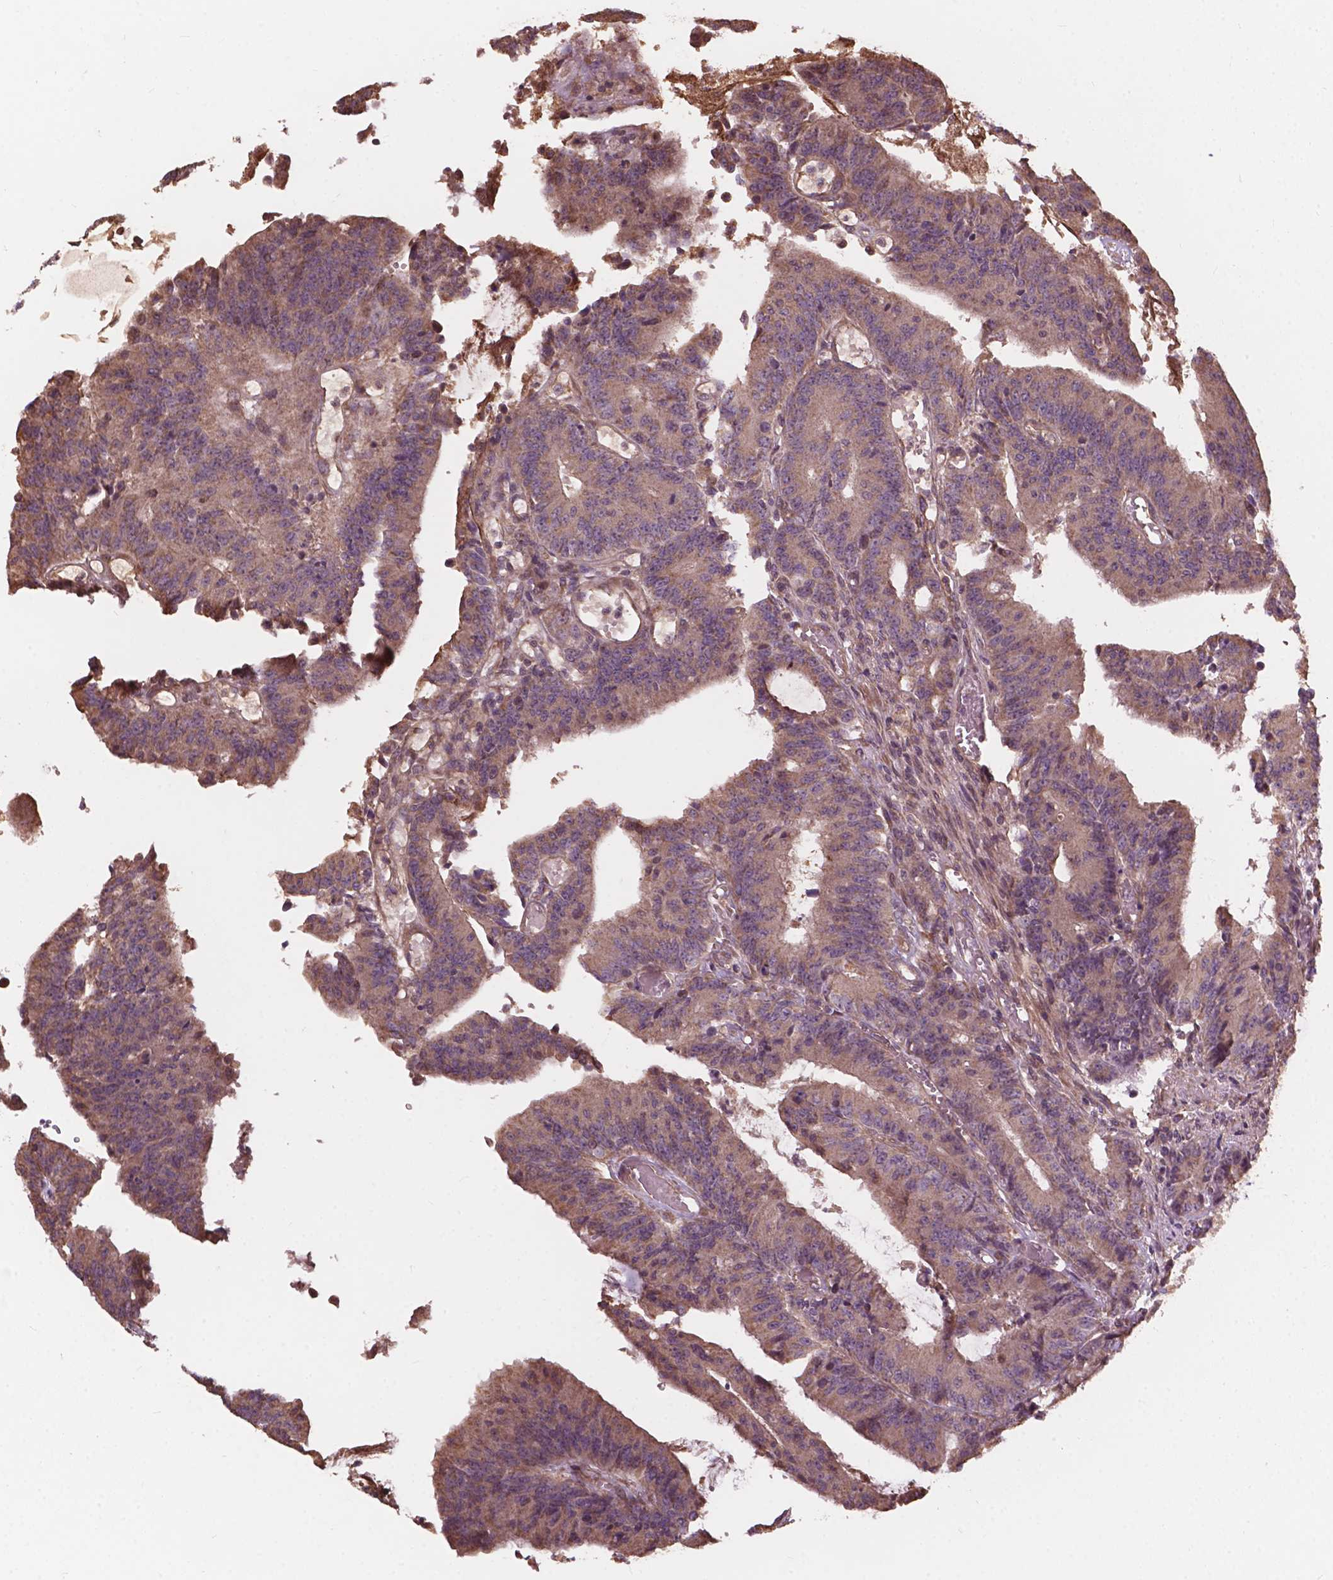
{"staining": {"intensity": "moderate", "quantity": ">75%", "location": "cytoplasmic/membranous"}, "tissue": "colorectal cancer", "cell_type": "Tumor cells", "image_type": "cancer", "snomed": [{"axis": "morphology", "description": "Adenocarcinoma, NOS"}, {"axis": "topography", "description": "Colon"}], "caption": "Adenocarcinoma (colorectal) was stained to show a protein in brown. There is medium levels of moderate cytoplasmic/membranous positivity in about >75% of tumor cells. The staining is performed using DAB (3,3'-diaminobenzidine) brown chromogen to label protein expression. The nuclei are counter-stained blue using hematoxylin.", "gene": "CDC42BPA", "patient": {"sex": "female", "age": 78}}